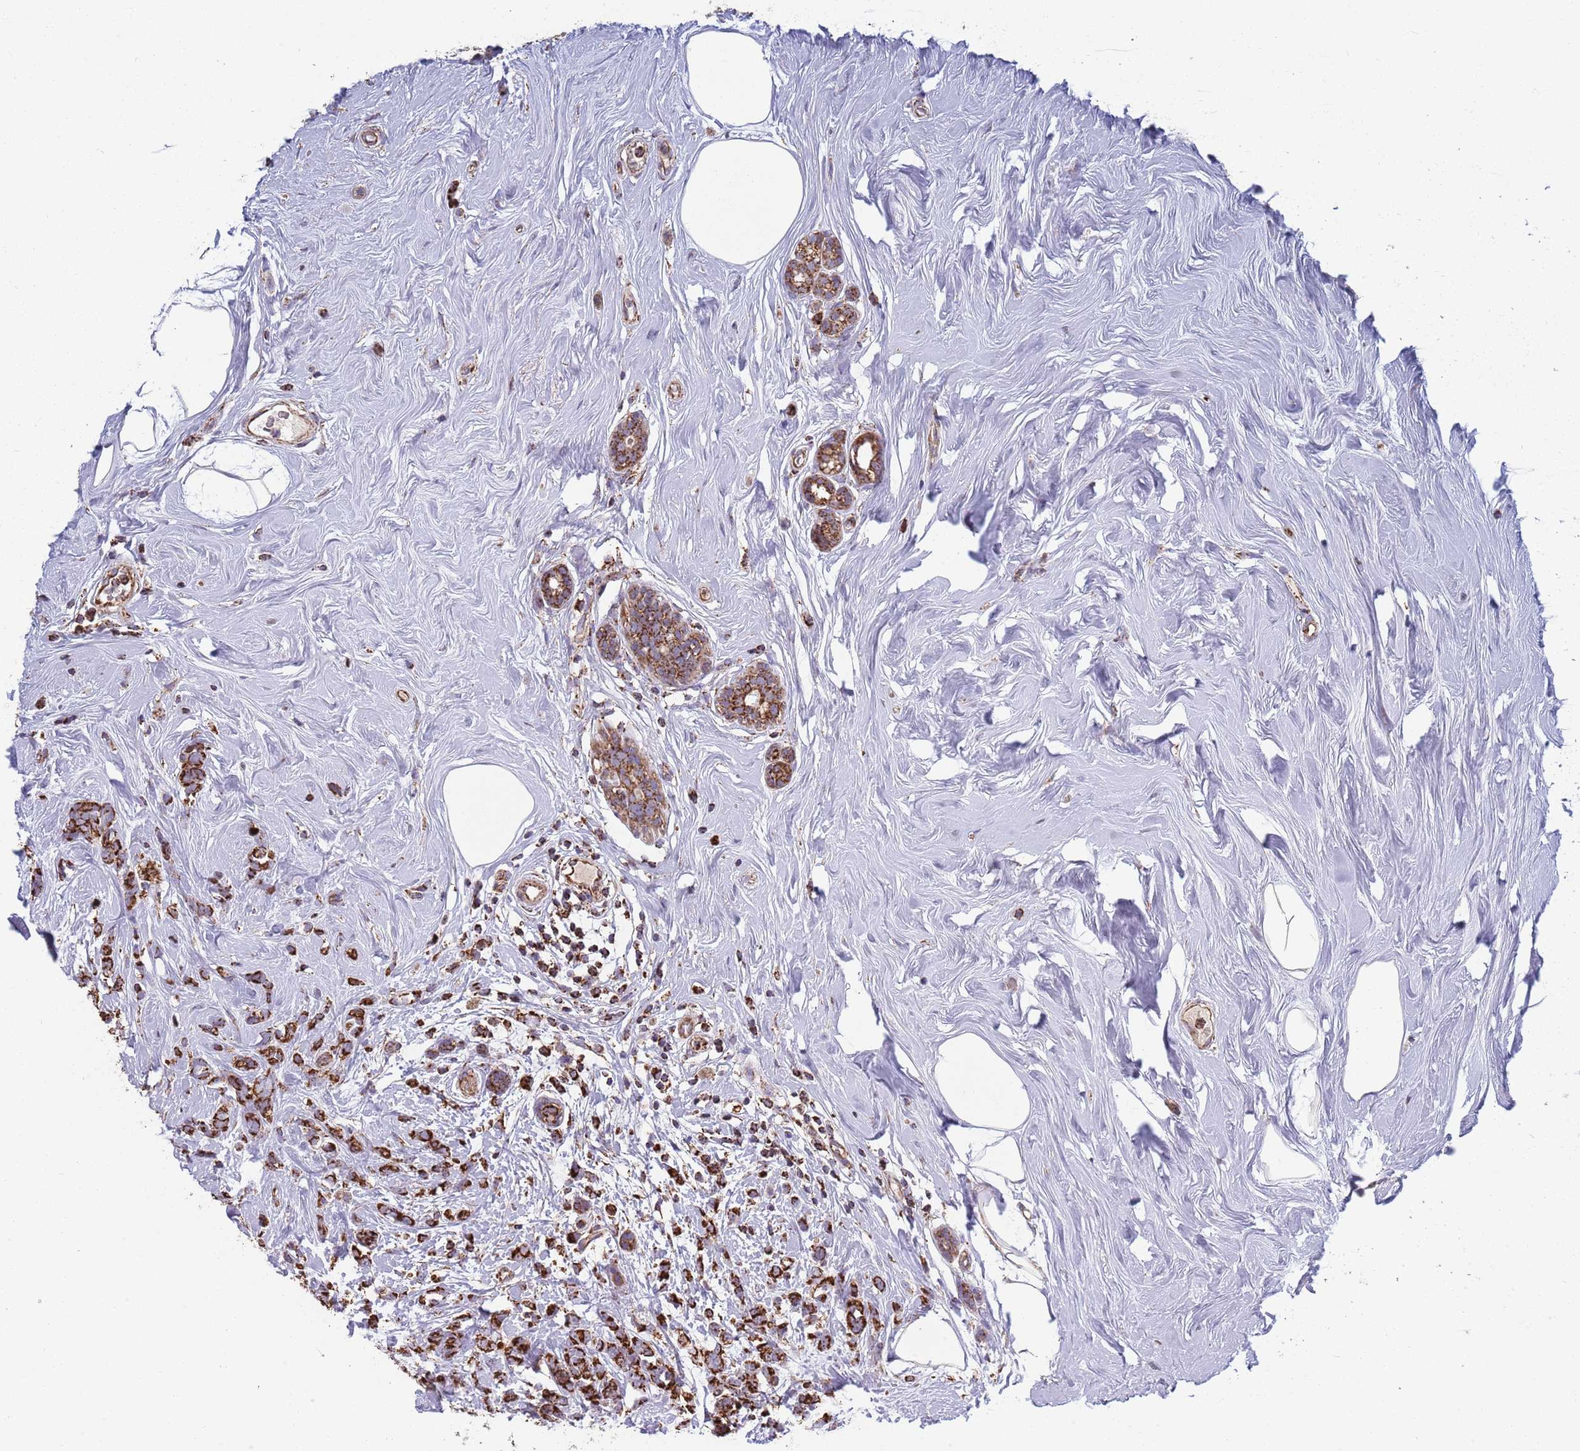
{"staining": {"intensity": "strong", "quantity": ">75%", "location": "cytoplasmic/membranous"}, "tissue": "breast cancer", "cell_type": "Tumor cells", "image_type": "cancer", "snomed": [{"axis": "morphology", "description": "Lobular carcinoma"}, {"axis": "topography", "description": "Breast"}], "caption": "Human breast lobular carcinoma stained for a protein (brown) demonstrates strong cytoplasmic/membranous positive staining in approximately >75% of tumor cells.", "gene": "VPS16", "patient": {"sex": "female", "age": 58}}